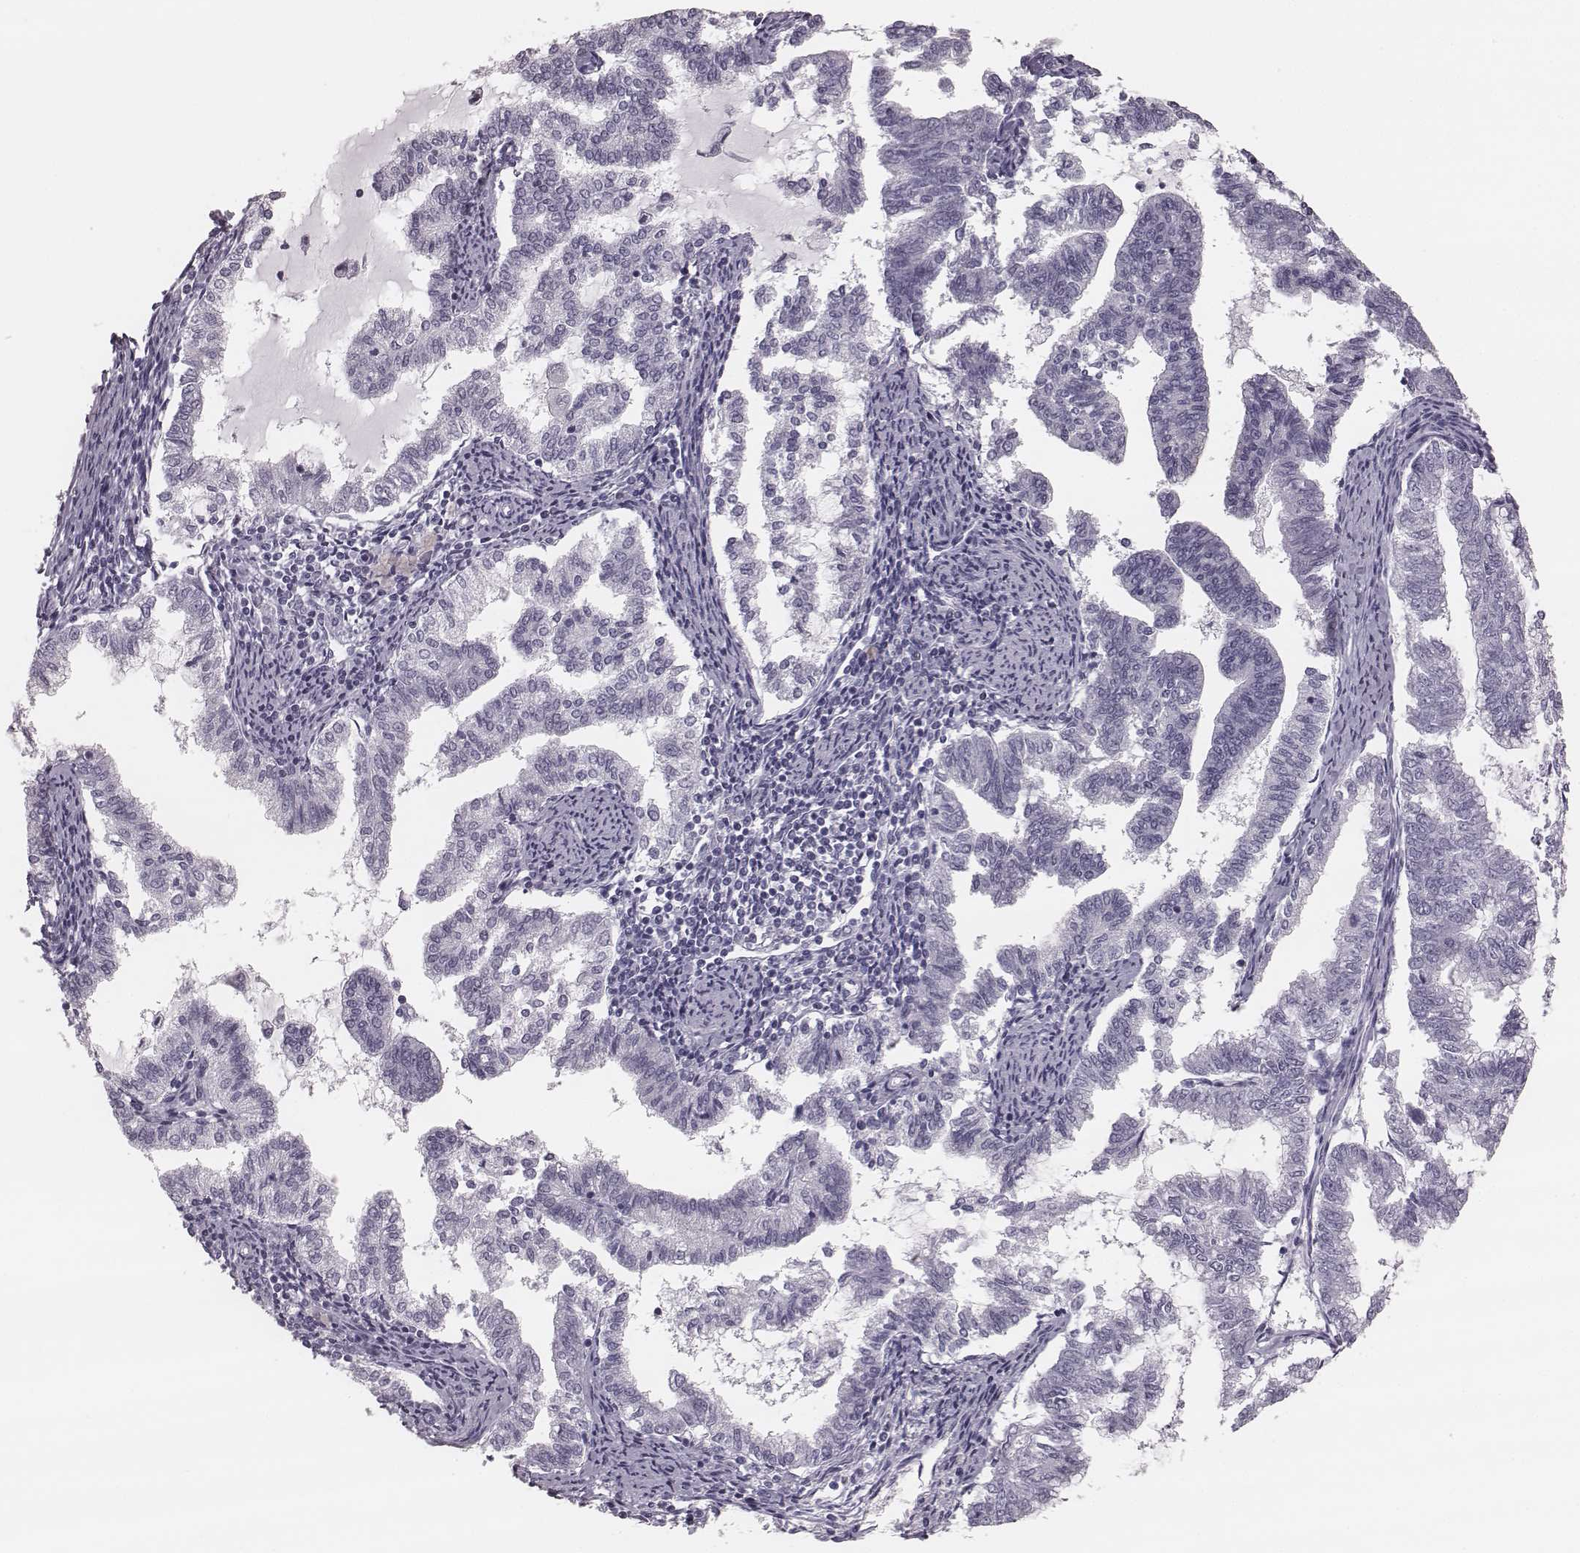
{"staining": {"intensity": "negative", "quantity": "none", "location": "none"}, "tissue": "endometrial cancer", "cell_type": "Tumor cells", "image_type": "cancer", "snomed": [{"axis": "morphology", "description": "Adenocarcinoma, NOS"}, {"axis": "topography", "description": "Endometrium"}], "caption": "Photomicrograph shows no protein expression in tumor cells of endometrial adenocarcinoma tissue.", "gene": "KRT74", "patient": {"sex": "female", "age": 79}}